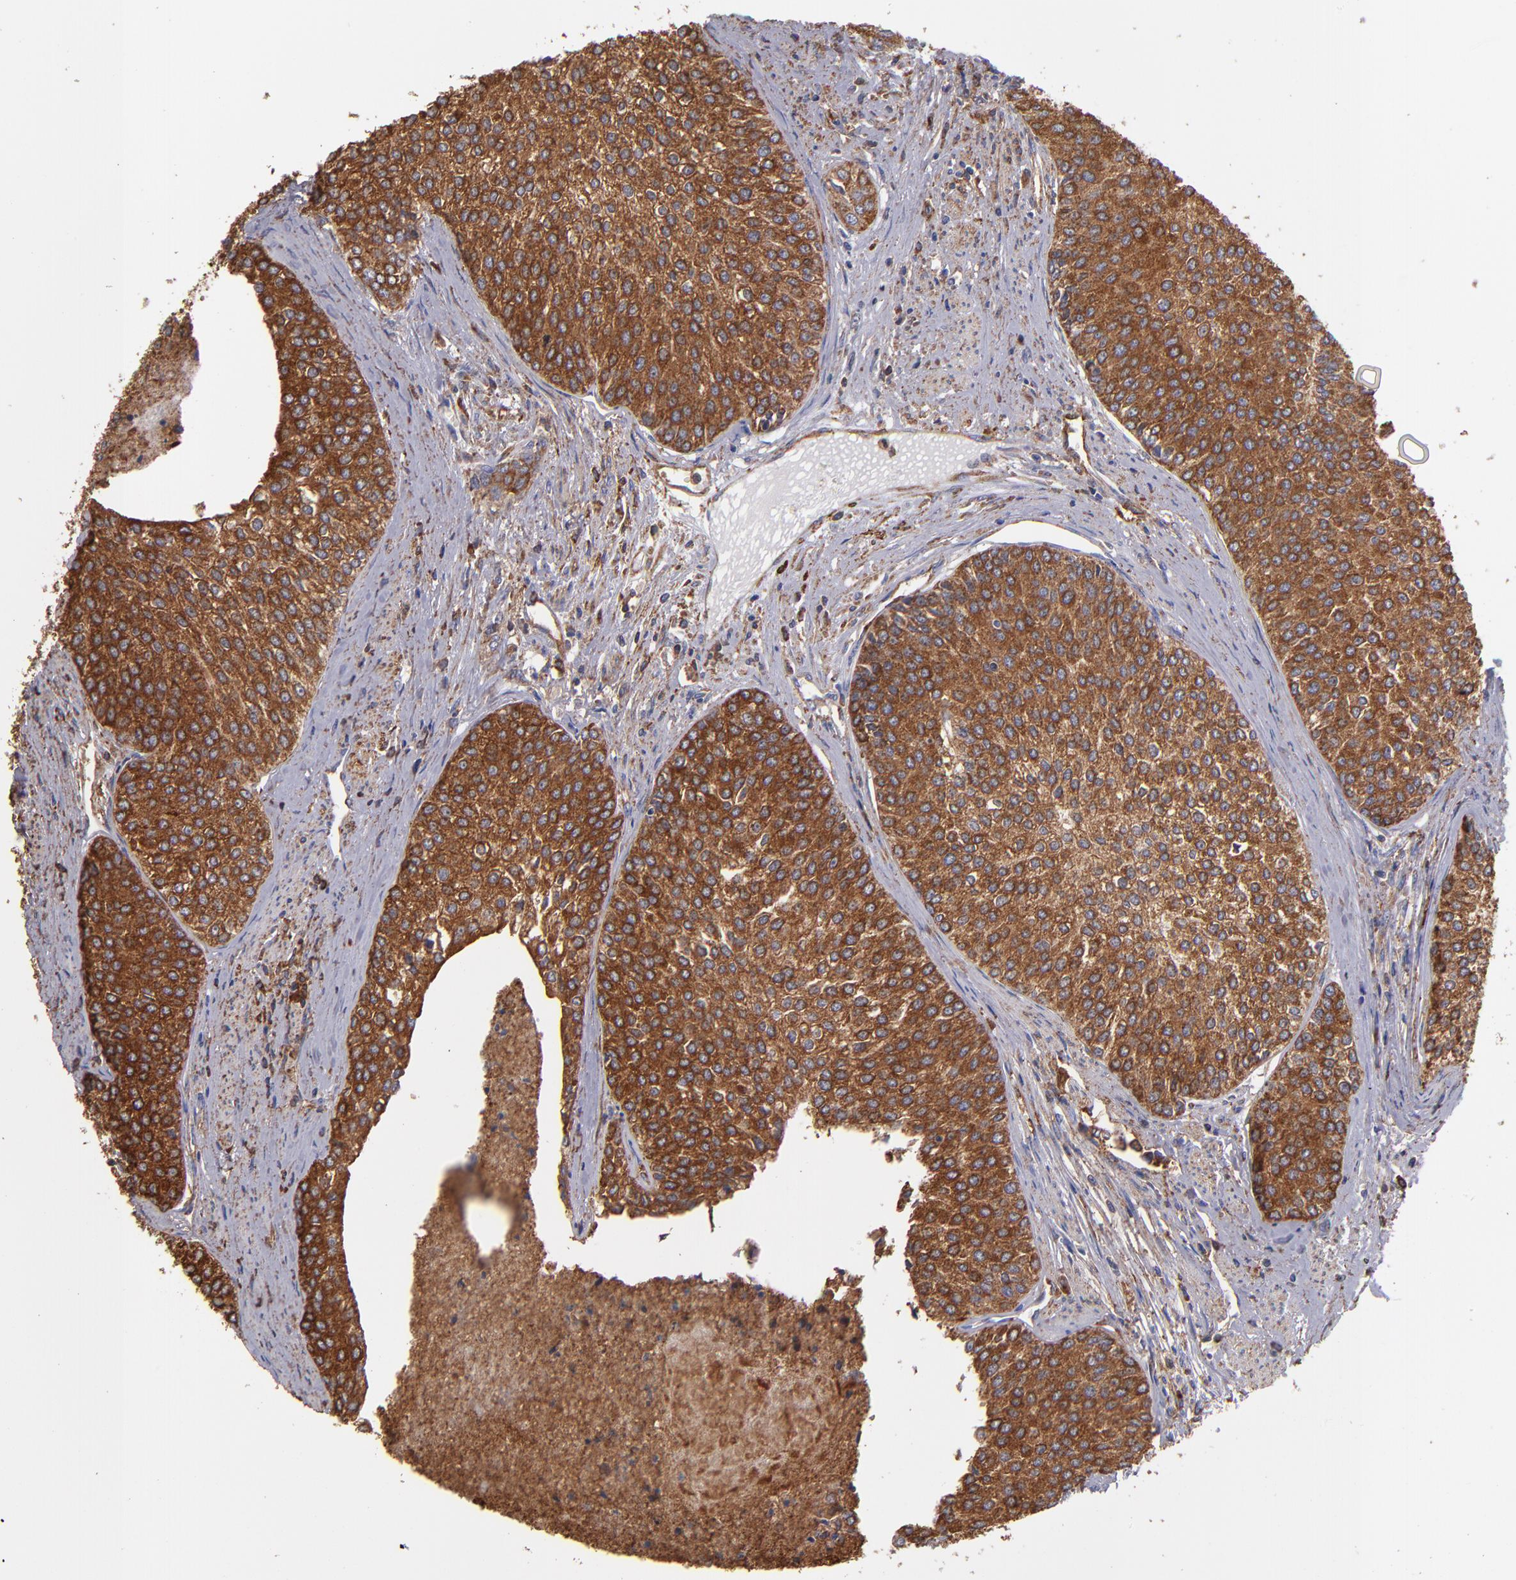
{"staining": {"intensity": "strong", "quantity": ">75%", "location": "cytoplasmic/membranous"}, "tissue": "urothelial cancer", "cell_type": "Tumor cells", "image_type": "cancer", "snomed": [{"axis": "morphology", "description": "Urothelial carcinoma, Low grade"}, {"axis": "topography", "description": "Urinary bladder"}], "caption": "Tumor cells show strong cytoplasmic/membranous expression in approximately >75% of cells in urothelial carcinoma (low-grade).", "gene": "MVP", "patient": {"sex": "female", "age": 73}}